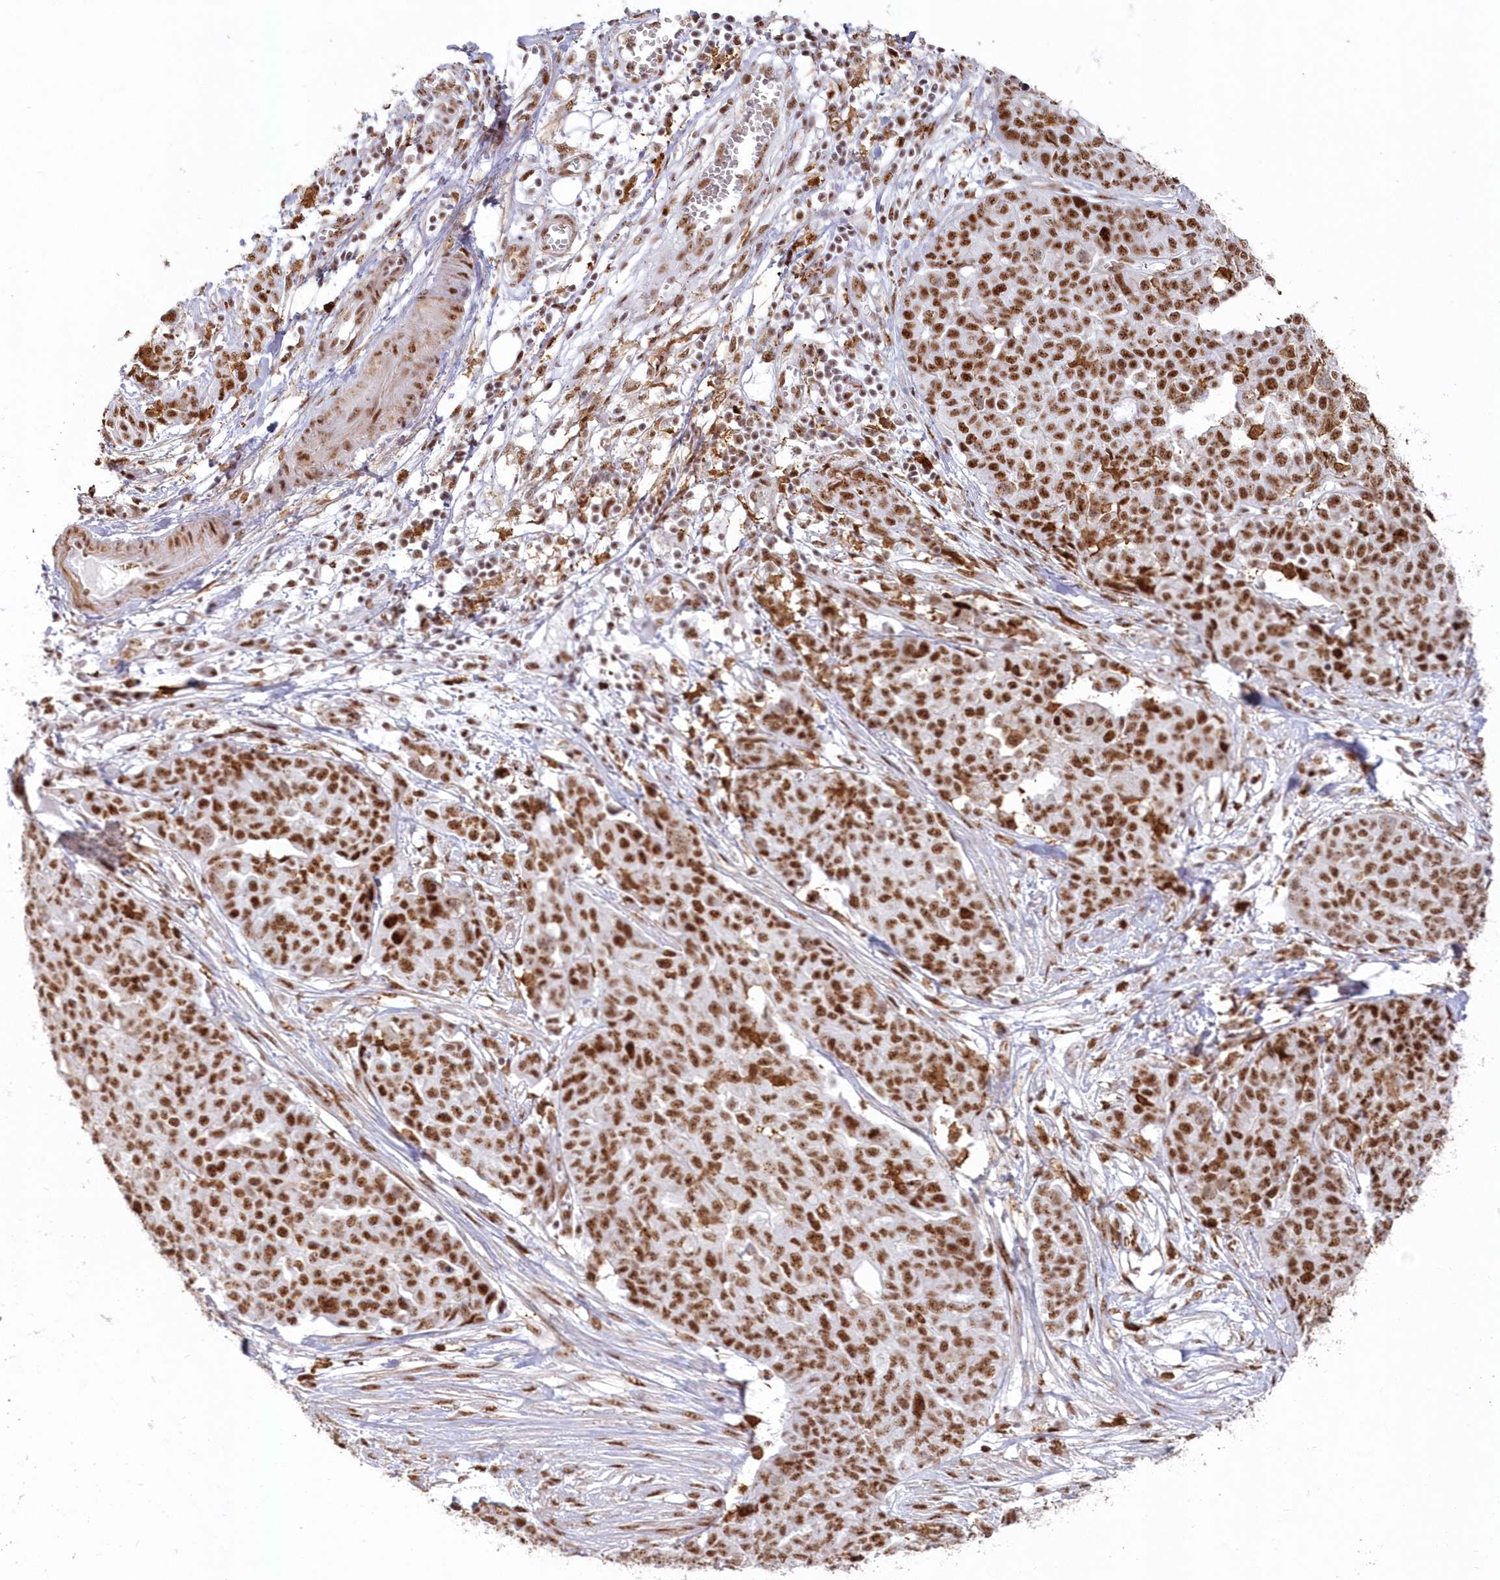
{"staining": {"intensity": "strong", "quantity": ">75%", "location": "nuclear"}, "tissue": "ovarian cancer", "cell_type": "Tumor cells", "image_type": "cancer", "snomed": [{"axis": "morphology", "description": "Cystadenocarcinoma, serous, NOS"}, {"axis": "topography", "description": "Soft tissue"}, {"axis": "topography", "description": "Ovary"}], "caption": "Brown immunohistochemical staining in human ovarian cancer exhibits strong nuclear staining in approximately >75% of tumor cells.", "gene": "DDX46", "patient": {"sex": "female", "age": 57}}